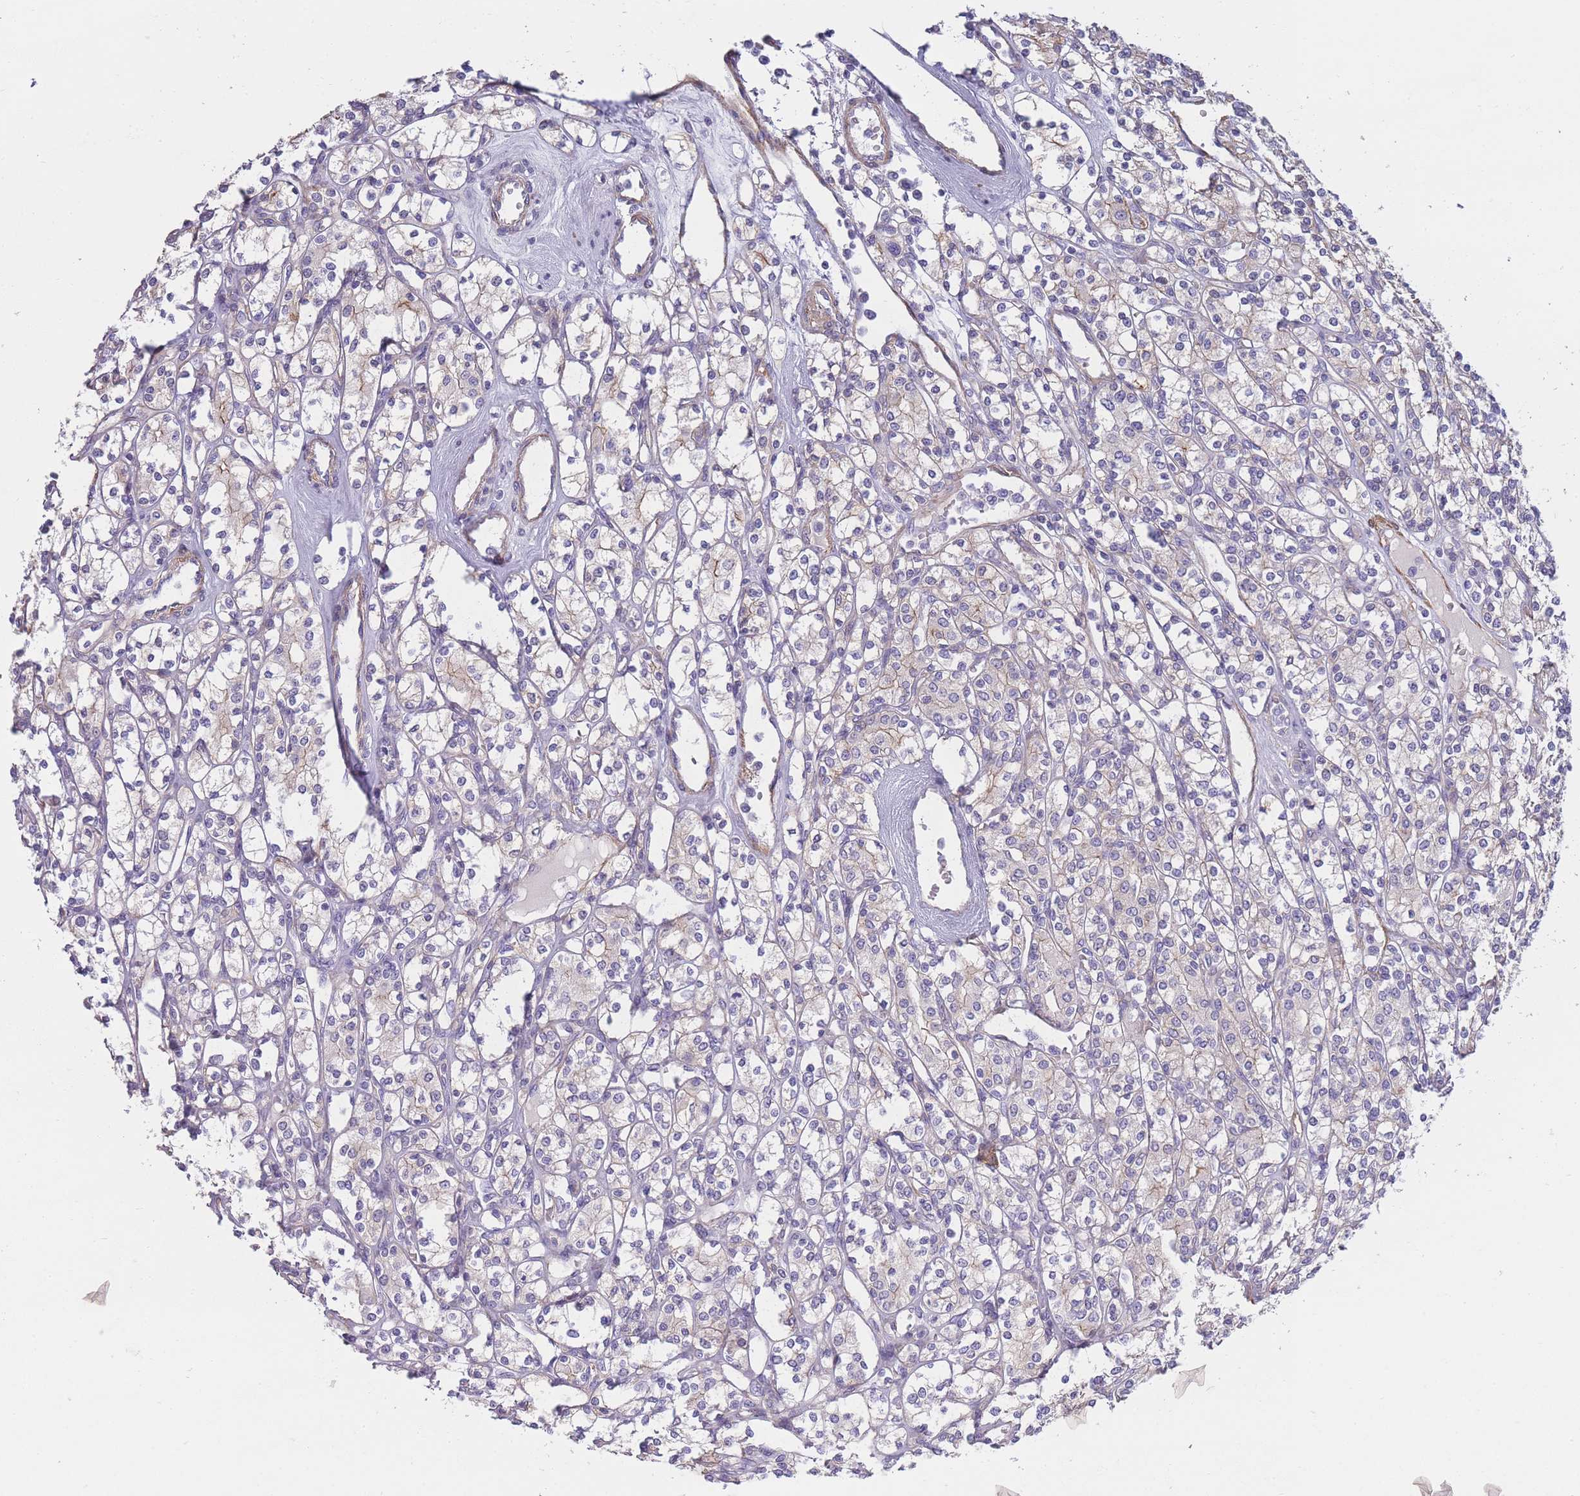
{"staining": {"intensity": "negative", "quantity": "none", "location": "none"}, "tissue": "renal cancer", "cell_type": "Tumor cells", "image_type": "cancer", "snomed": [{"axis": "morphology", "description": "Adenocarcinoma, NOS"}, {"axis": "topography", "description": "Kidney"}], "caption": "Protein analysis of renal cancer (adenocarcinoma) exhibits no significant positivity in tumor cells.", "gene": "FAM124A", "patient": {"sex": "male", "age": 77}}